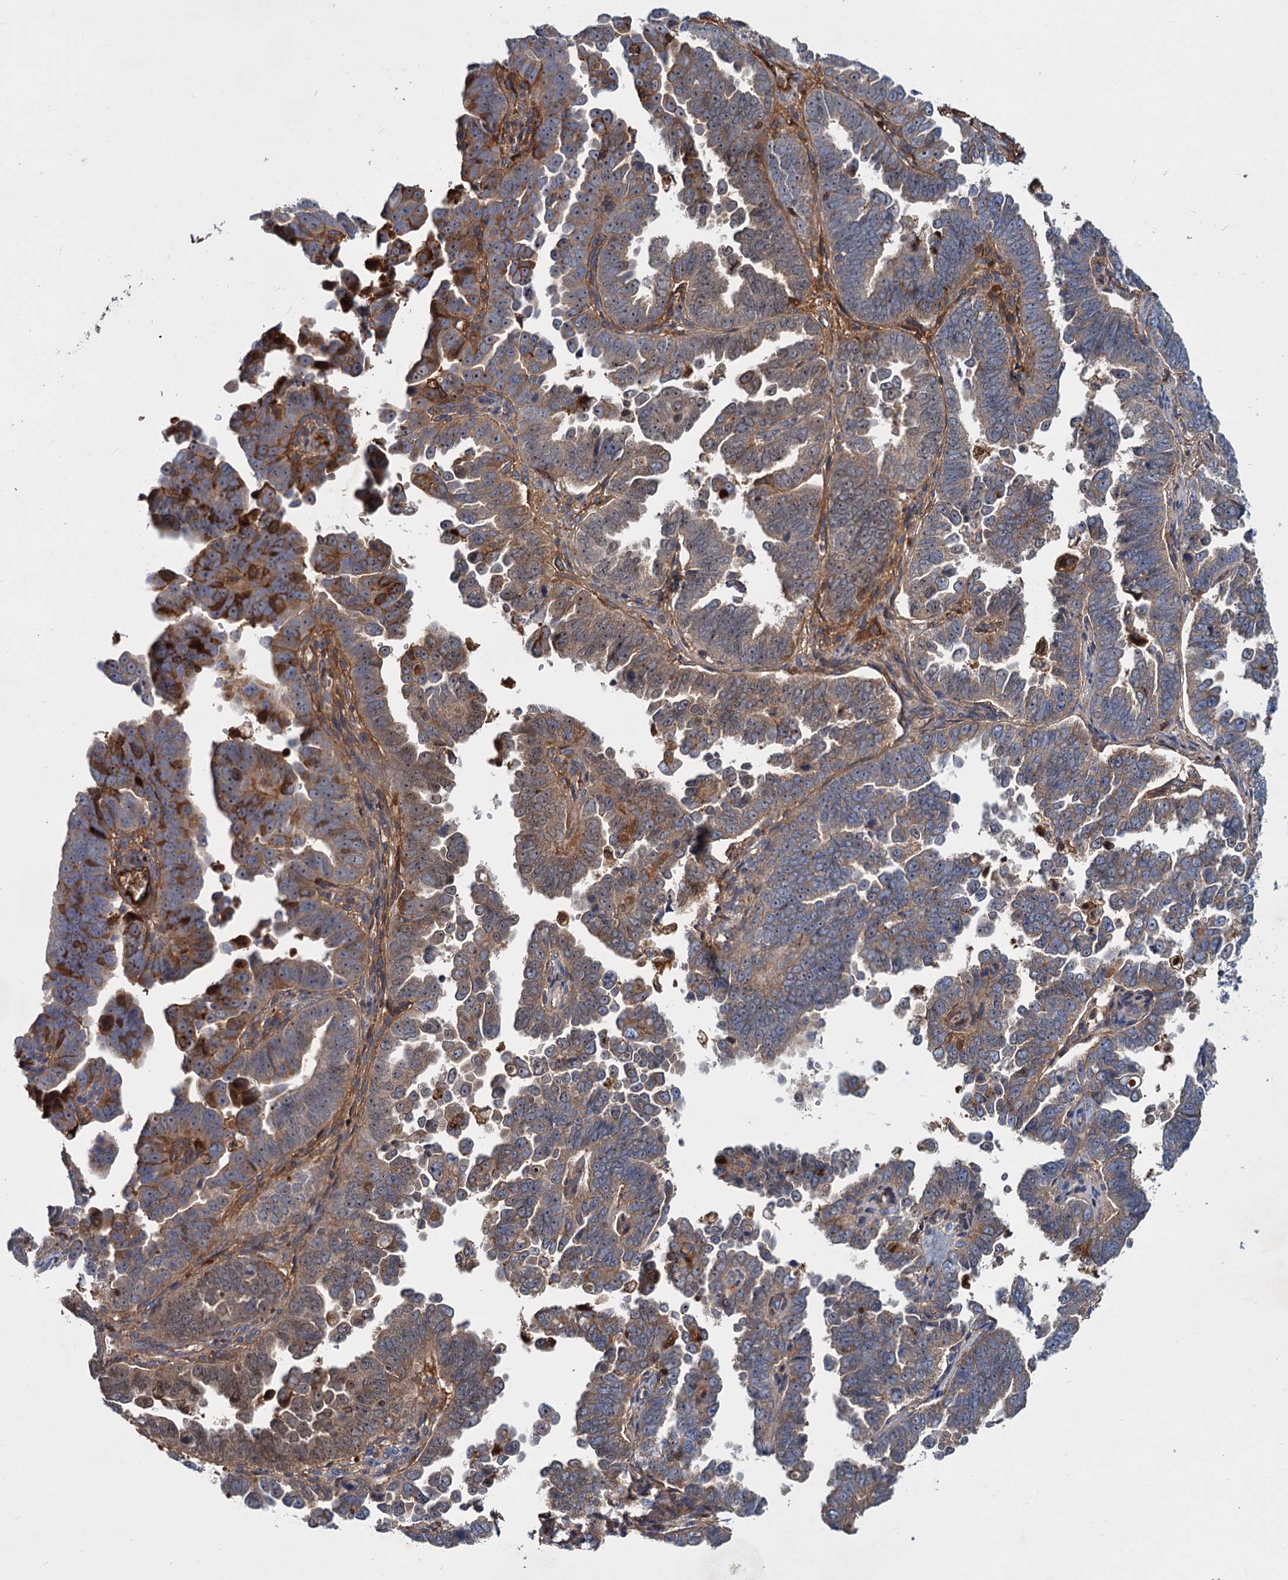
{"staining": {"intensity": "moderate", "quantity": "25%-75%", "location": "cytoplasmic/membranous"}, "tissue": "endometrial cancer", "cell_type": "Tumor cells", "image_type": "cancer", "snomed": [{"axis": "morphology", "description": "Adenocarcinoma, NOS"}, {"axis": "topography", "description": "Endometrium"}], "caption": "Endometrial cancer (adenocarcinoma) stained with DAB (3,3'-diaminobenzidine) IHC reveals medium levels of moderate cytoplasmic/membranous positivity in about 25%-75% of tumor cells. The staining is performed using DAB (3,3'-diaminobenzidine) brown chromogen to label protein expression. The nuclei are counter-stained blue using hematoxylin.", "gene": "CHRD", "patient": {"sex": "female", "age": 75}}